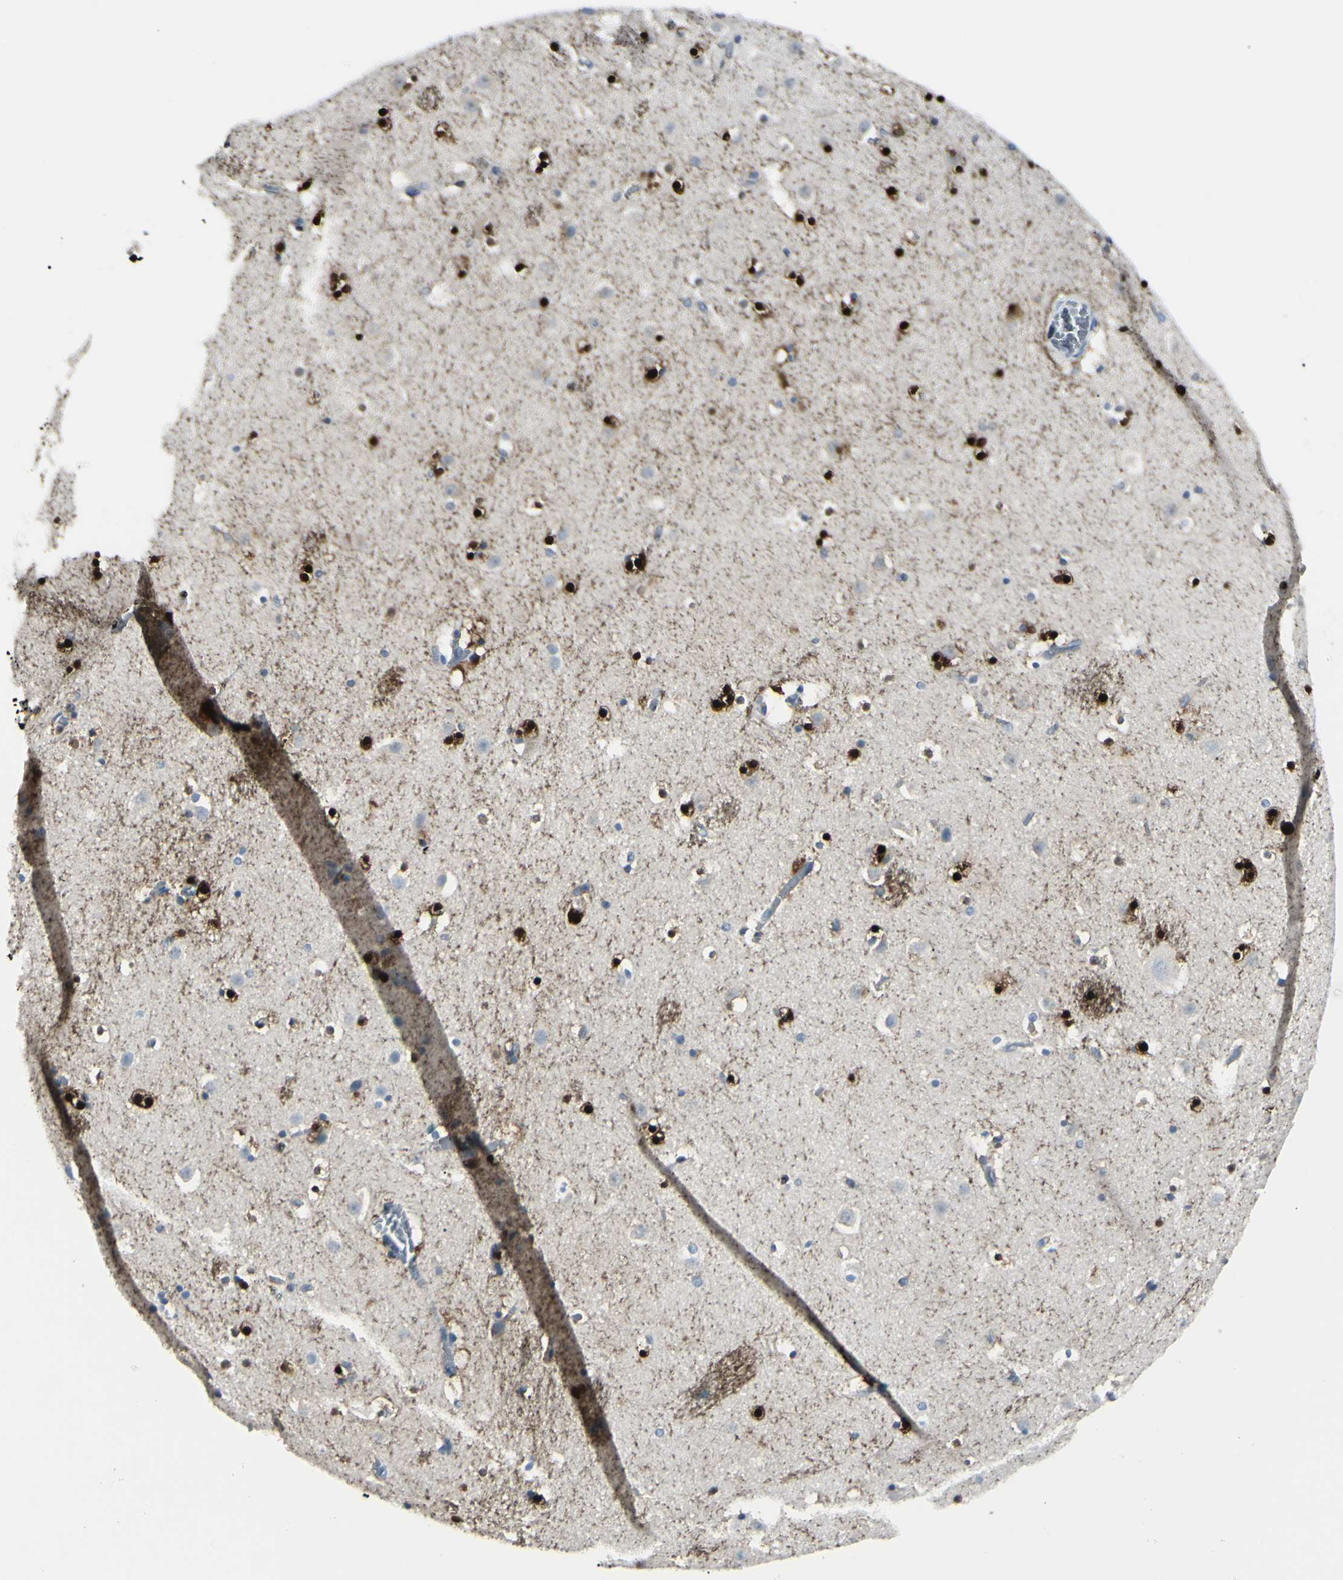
{"staining": {"intensity": "strong", "quantity": ">75%", "location": "cytoplasmic/membranous"}, "tissue": "caudate", "cell_type": "Glial cells", "image_type": "normal", "snomed": [{"axis": "morphology", "description": "Normal tissue, NOS"}, {"axis": "topography", "description": "Lateral ventricle wall"}], "caption": "Strong cytoplasmic/membranous protein expression is present in approximately >75% of glial cells in caudate.", "gene": "CA2", "patient": {"sex": "male", "age": 45}}